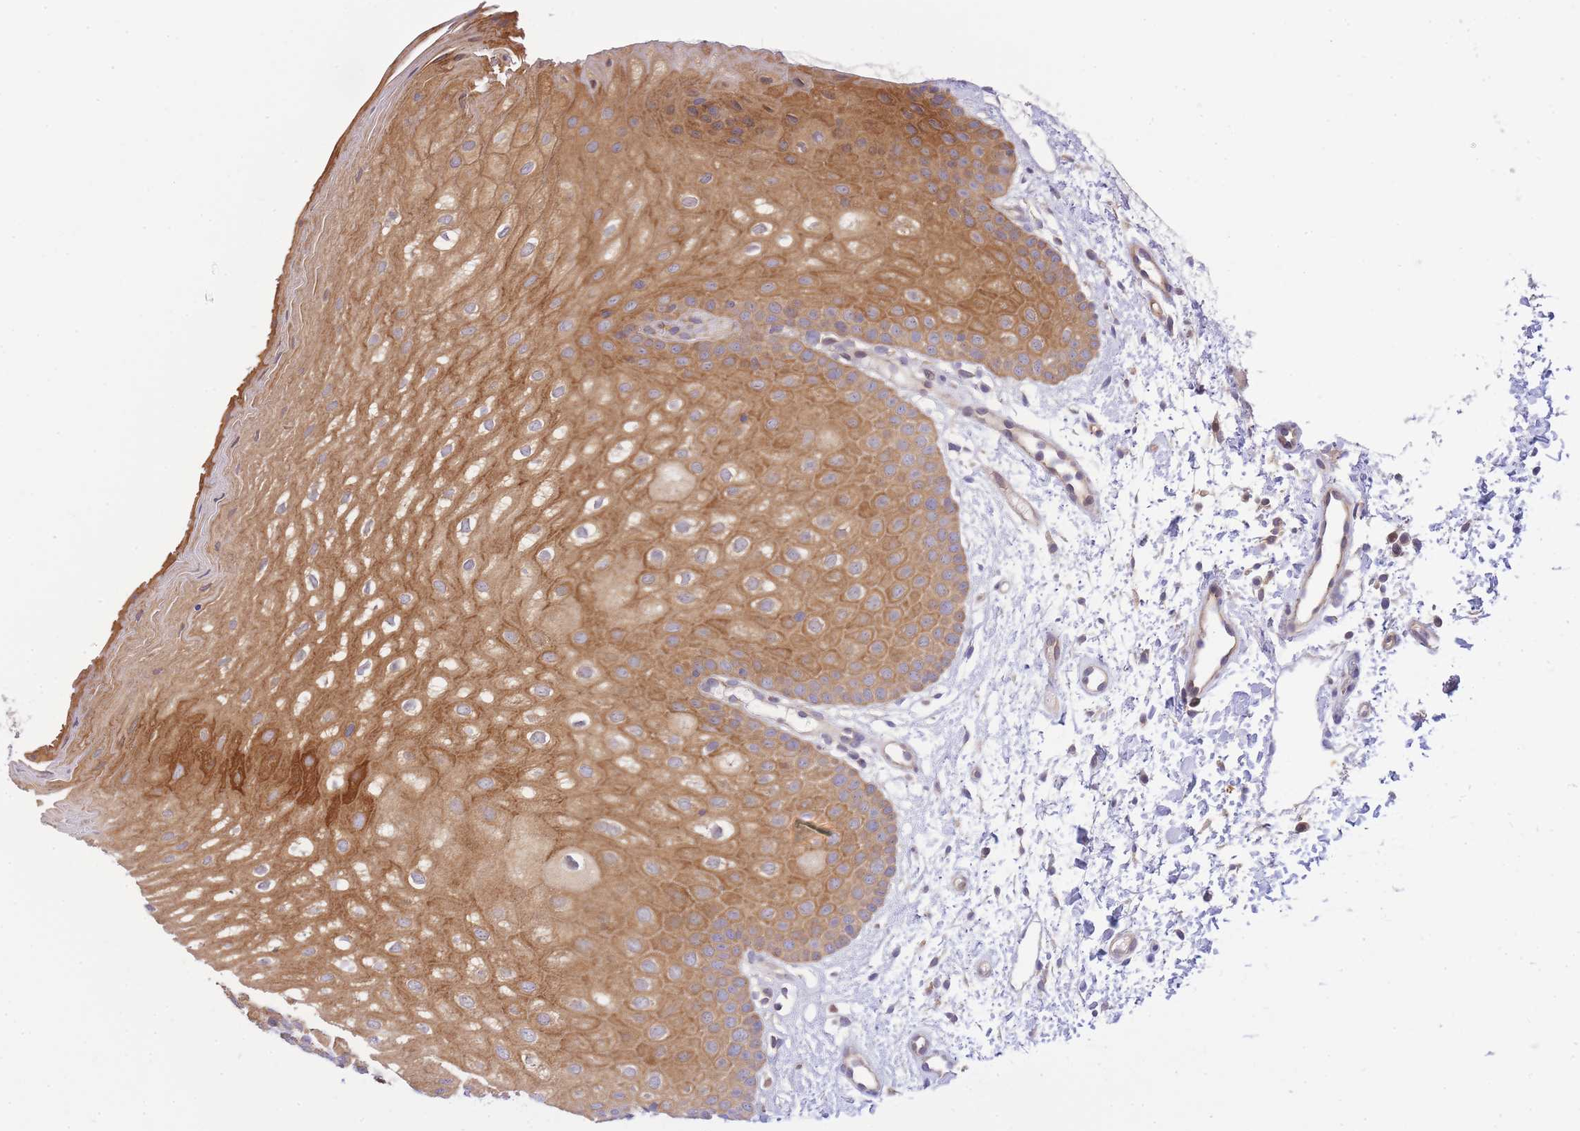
{"staining": {"intensity": "moderate", "quantity": ">75%", "location": "cytoplasmic/membranous"}, "tissue": "oral mucosa", "cell_type": "Squamous epithelial cells", "image_type": "normal", "snomed": [{"axis": "morphology", "description": "Normal tissue, NOS"}, {"axis": "topography", "description": "Oral tissue"}], "caption": "Oral mucosa stained with DAB immunohistochemistry (IHC) reveals medium levels of moderate cytoplasmic/membranous staining in approximately >75% of squamous epithelial cells.", "gene": "EIF2B2", "patient": {"sex": "female", "age": 67}}